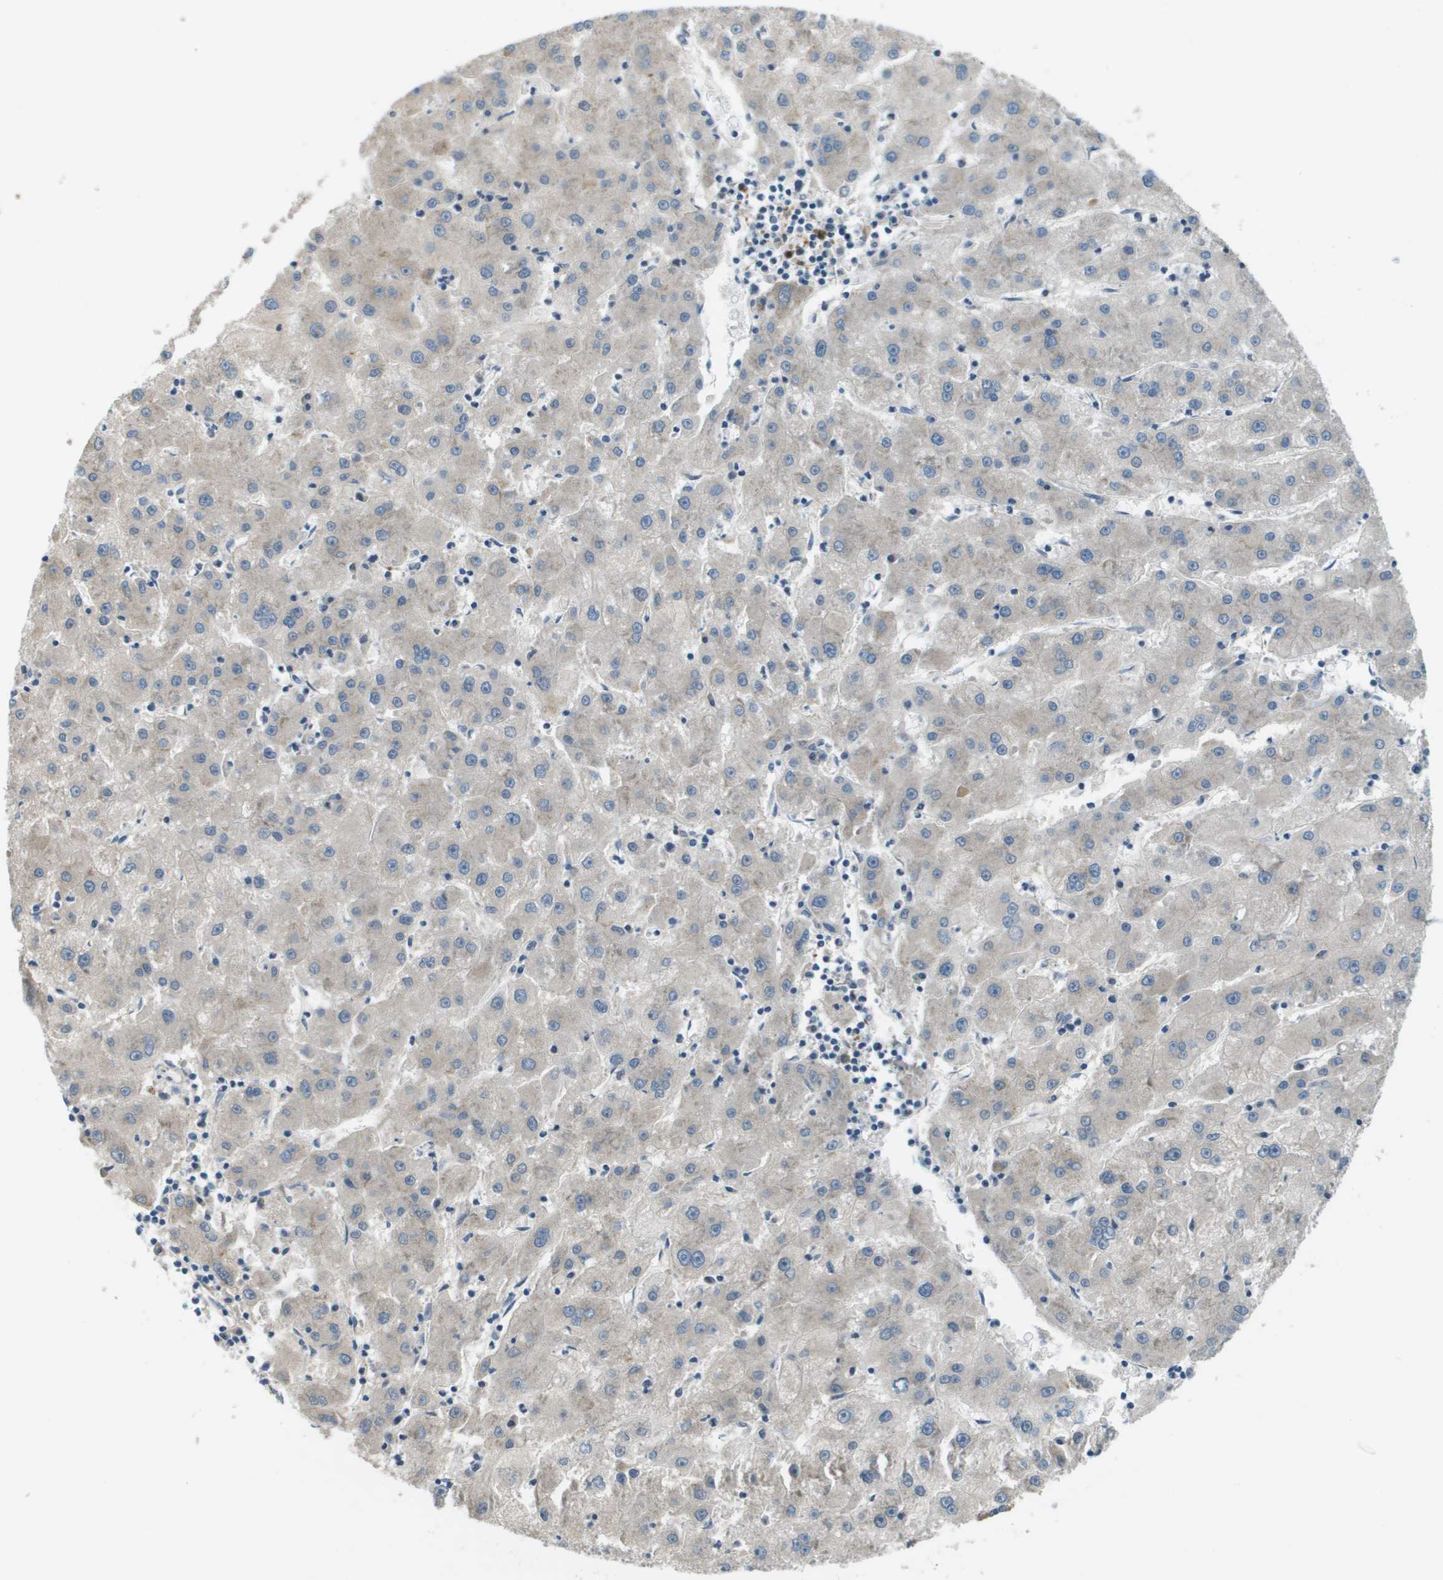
{"staining": {"intensity": "negative", "quantity": "none", "location": "none"}, "tissue": "liver cancer", "cell_type": "Tumor cells", "image_type": "cancer", "snomed": [{"axis": "morphology", "description": "Carcinoma, Hepatocellular, NOS"}, {"axis": "topography", "description": "Liver"}], "caption": "This is an IHC micrograph of liver cancer. There is no staining in tumor cells.", "gene": "SAMSN1", "patient": {"sex": "male", "age": 72}}